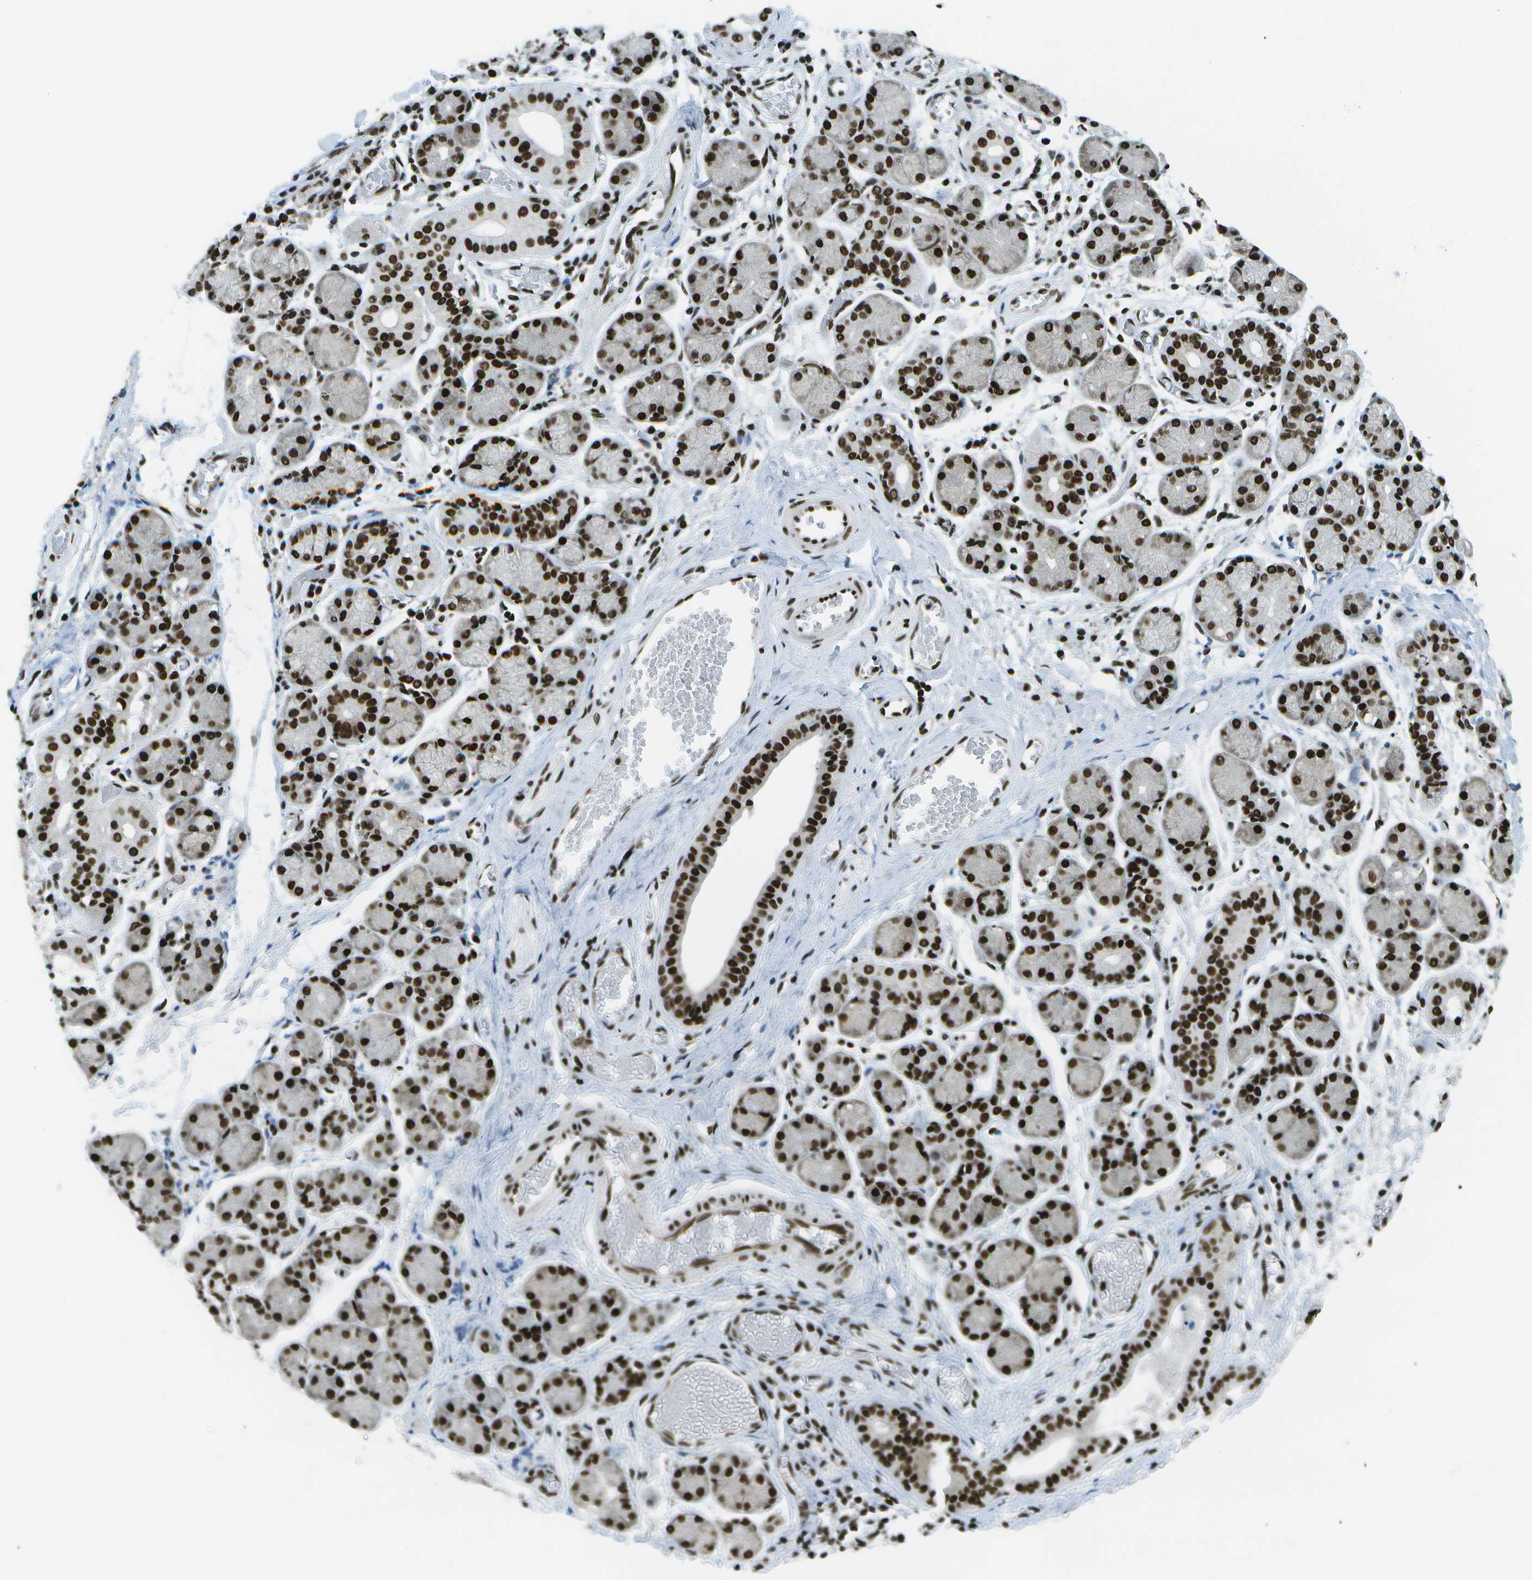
{"staining": {"intensity": "strong", "quantity": ">75%", "location": "nuclear"}, "tissue": "salivary gland", "cell_type": "Glandular cells", "image_type": "normal", "snomed": [{"axis": "morphology", "description": "Normal tissue, NOS"}, {"axis": "topography", "description": "Salivary gland"}], "caption": "The photomicrograph exhibits staining of normal salivary gland, revealing strong nuclear protein expression (brown color) within glandular cells.", "gene": "GLYR1", "patient": {"sex": "female", "age": 24}}